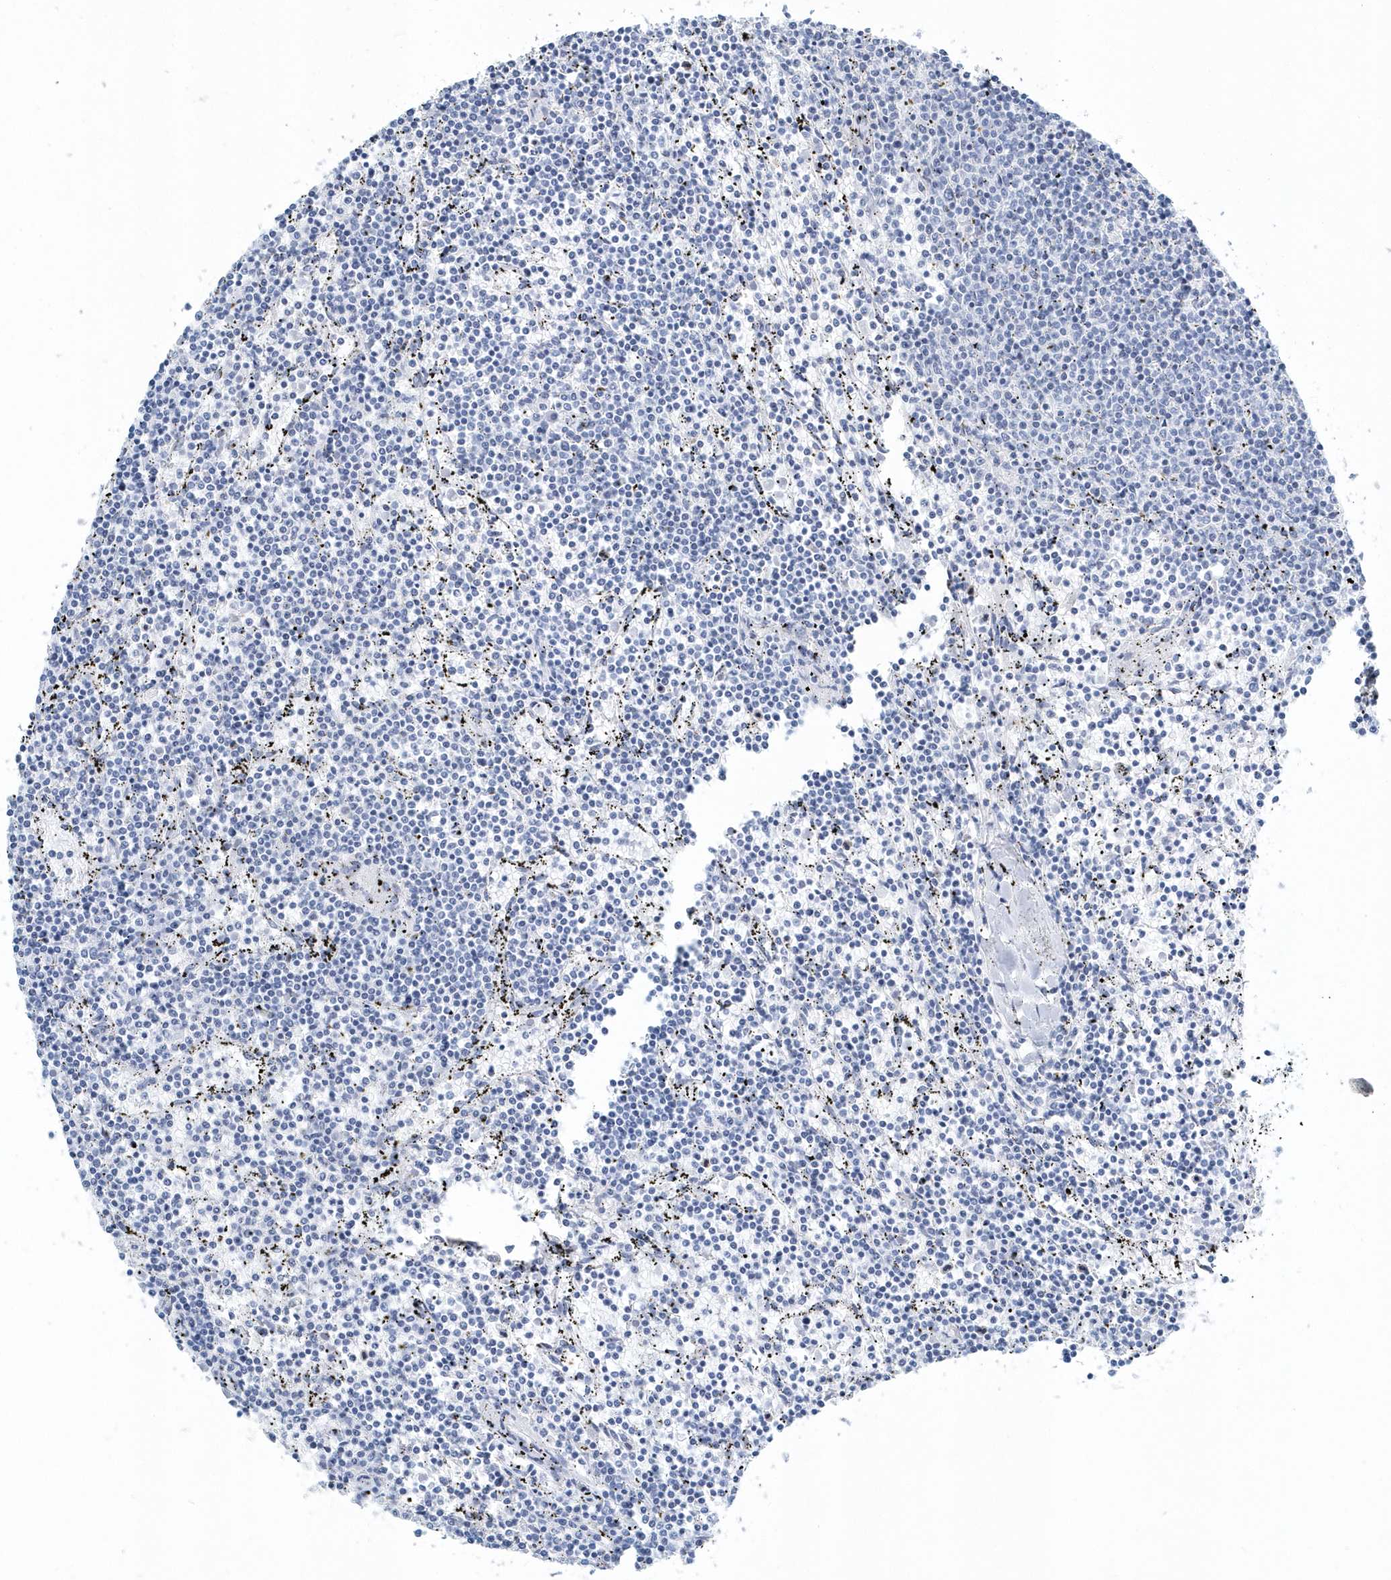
{"staining": {"intensity": "negative", "quantity": "none", "location": "none"}, "tissue": "lymphoma", "cell_type": "Tumor cells", "image_type": "cancer", "snomed": [{"axis": "morphology", "description": "Malignant lymphoma, non-Hodgkin's type, Low grade"}, {"axis": "topography", "description": "Spleen"}], "caption": "This is an immunohistochemistry (IHC) photomicrograph of human lymphoma. There is no expression in tumor cells.", "gene": "PTPRO", "patient": {"sex": "female", "age": 50}}